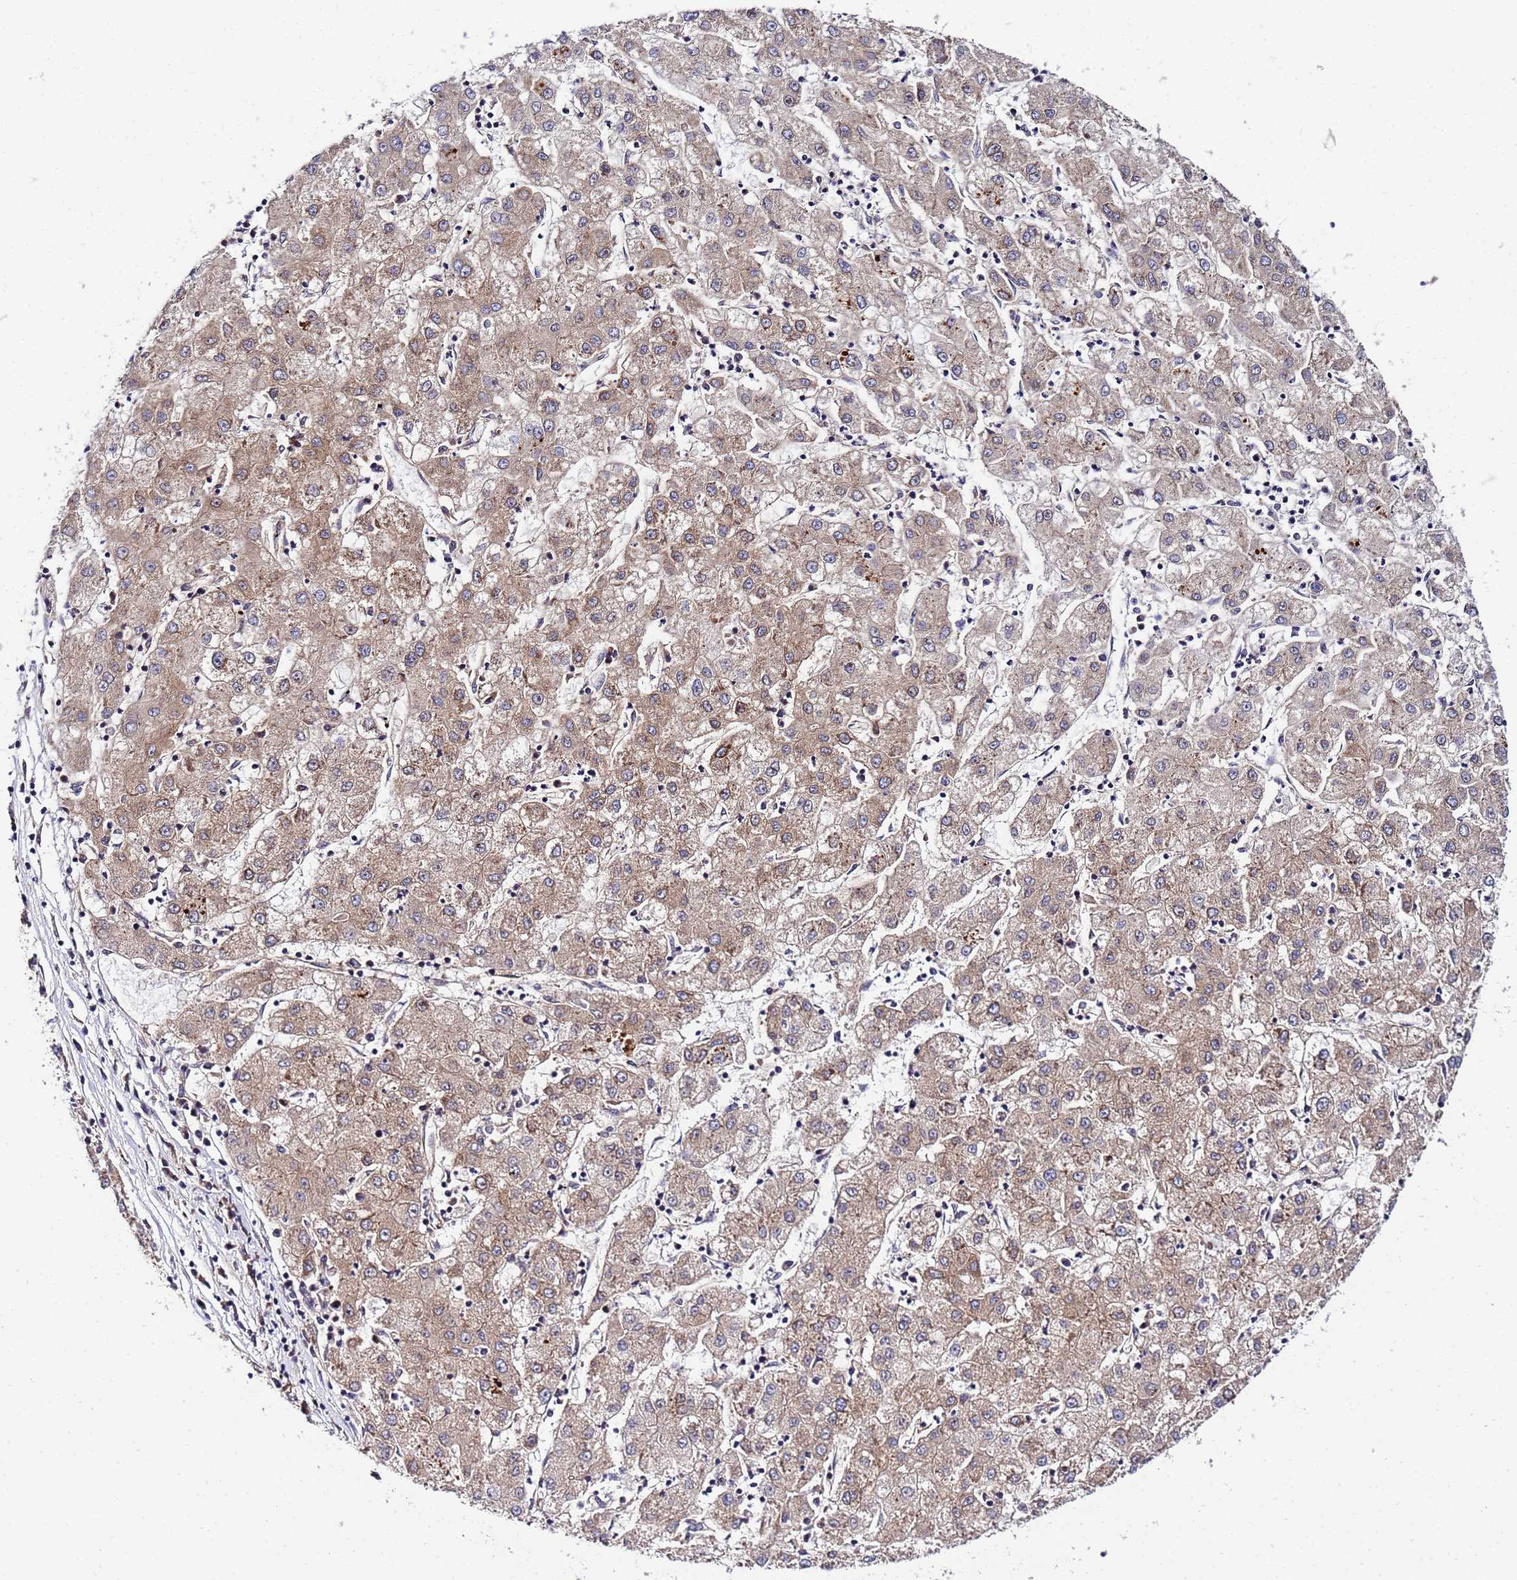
{"staining": {"intensity": "weak", "quantity": ">75%", "location": "cytoplasmic/membranous"}, "tissue": "liver cancer", "cell_type": "Tumor cells", "image_type": "cancer", "snomed": [{"axis": "morphology", "description": "Carcinoma, Hepatocellular, NOS"}, {"axis": "topography", "description": "Liver"}], "caption": "Weak cytoplasmic/membranous positivity for a protein is appreciated in approximately >75% of tumor cells of hepatocellular carcinoma (liver) using immunohistochemistry (IHC).", "gene": "UNC93B1", "patient": {"sex": "male", "age": 72}}